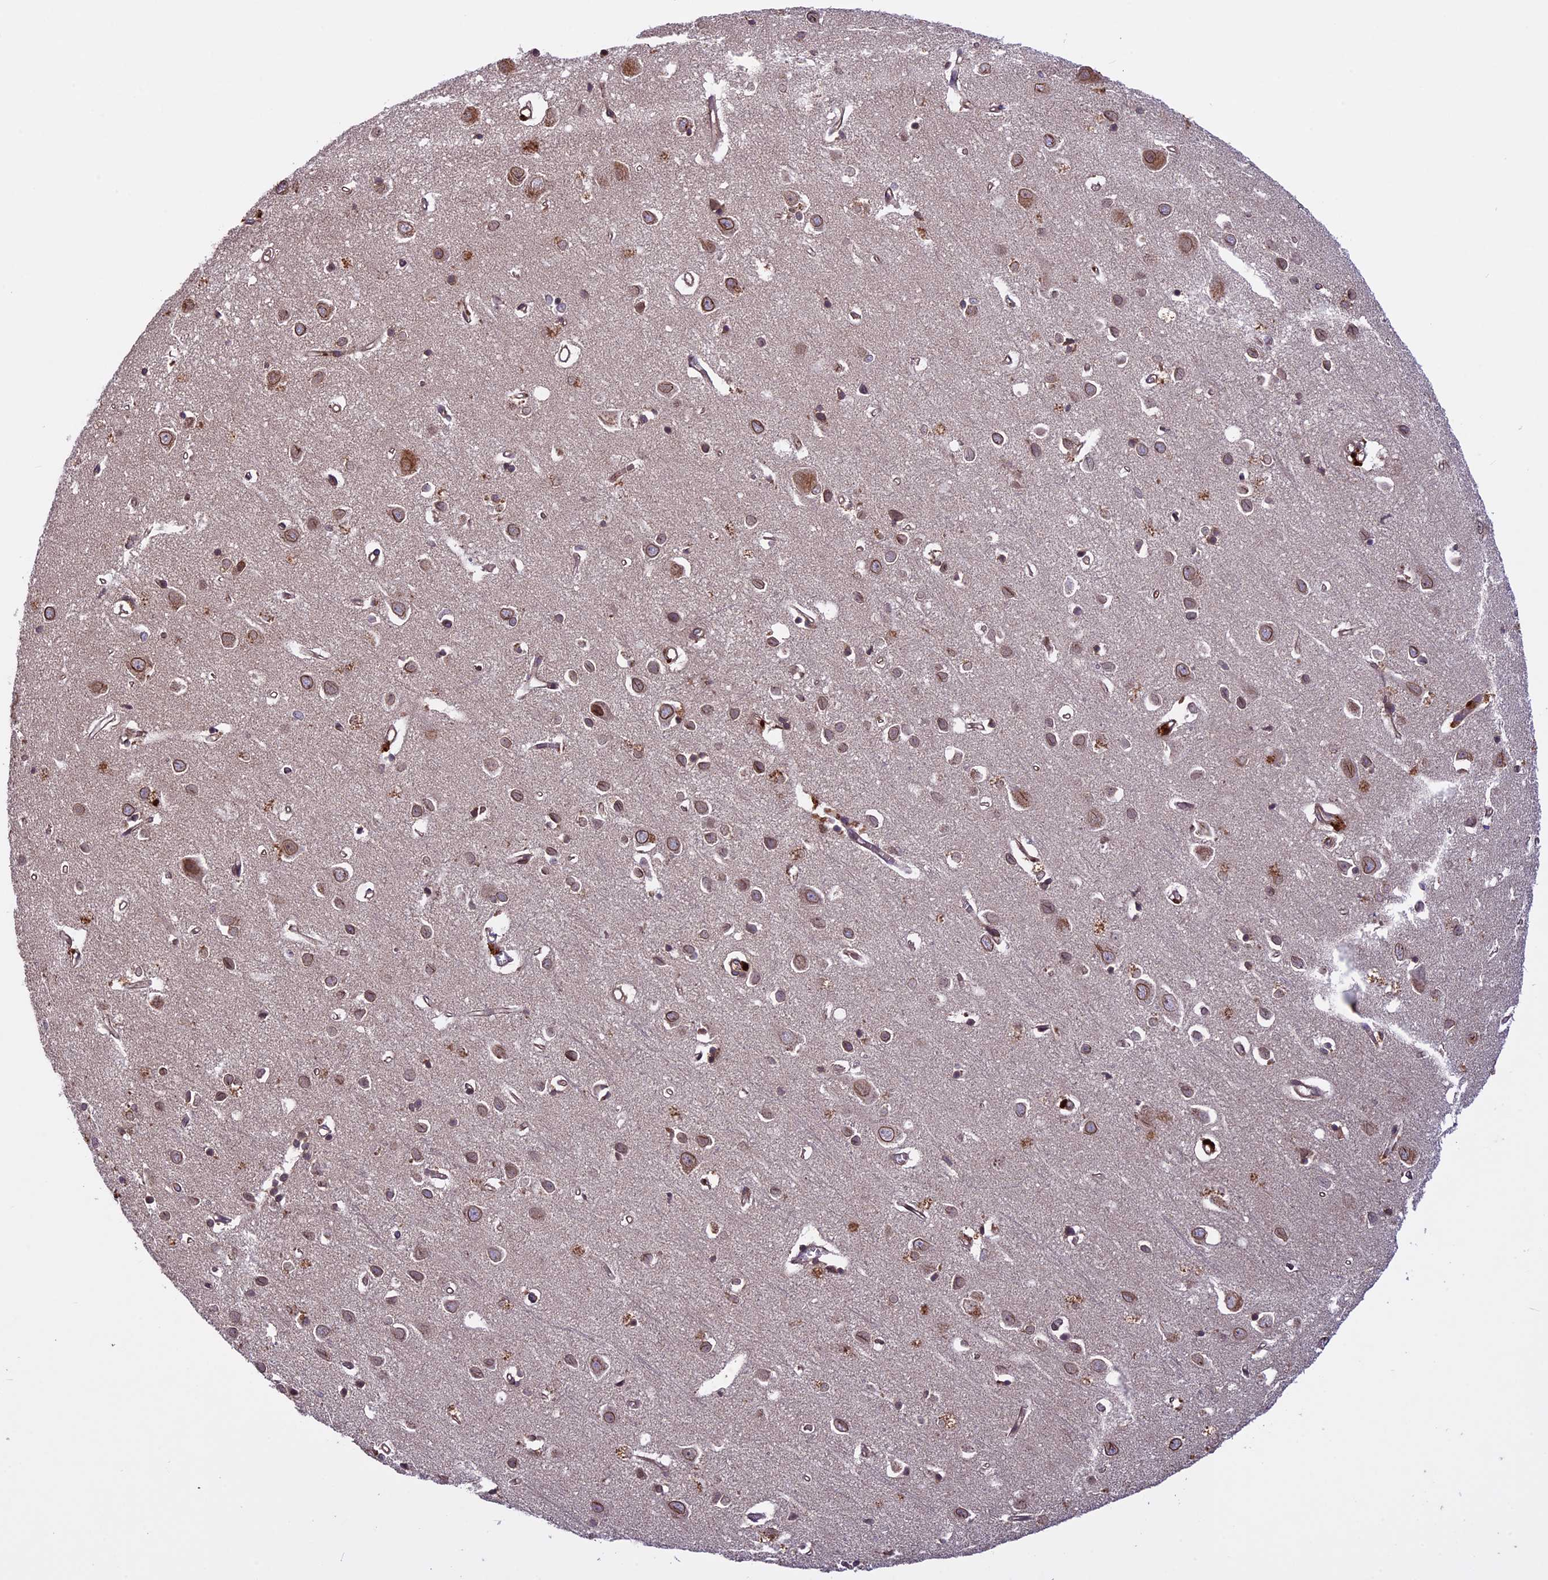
{"staining": {"intensity": "moderate", "quantity": "25%-75%", "location": "cytoplasmic/membranous"}, "tissue": "cerebral cortex", "cell_type": "Endothelial cells", "image_type": "normal", "snomed": [{"axis": "morphology", "description": "Normal tissue, NOS"}, {"axis": "topography", "description": "Cerebral cortex"}], "caption": "An IHC histopathology image of unremarkable tissue is shown. Protein staining in brown shows moderate cytoplasmic/membranous positivity in cerebral cortex within endothelial cells.", "gene": "CCDC125", "patient": {"sex": "female", "age": 64}}